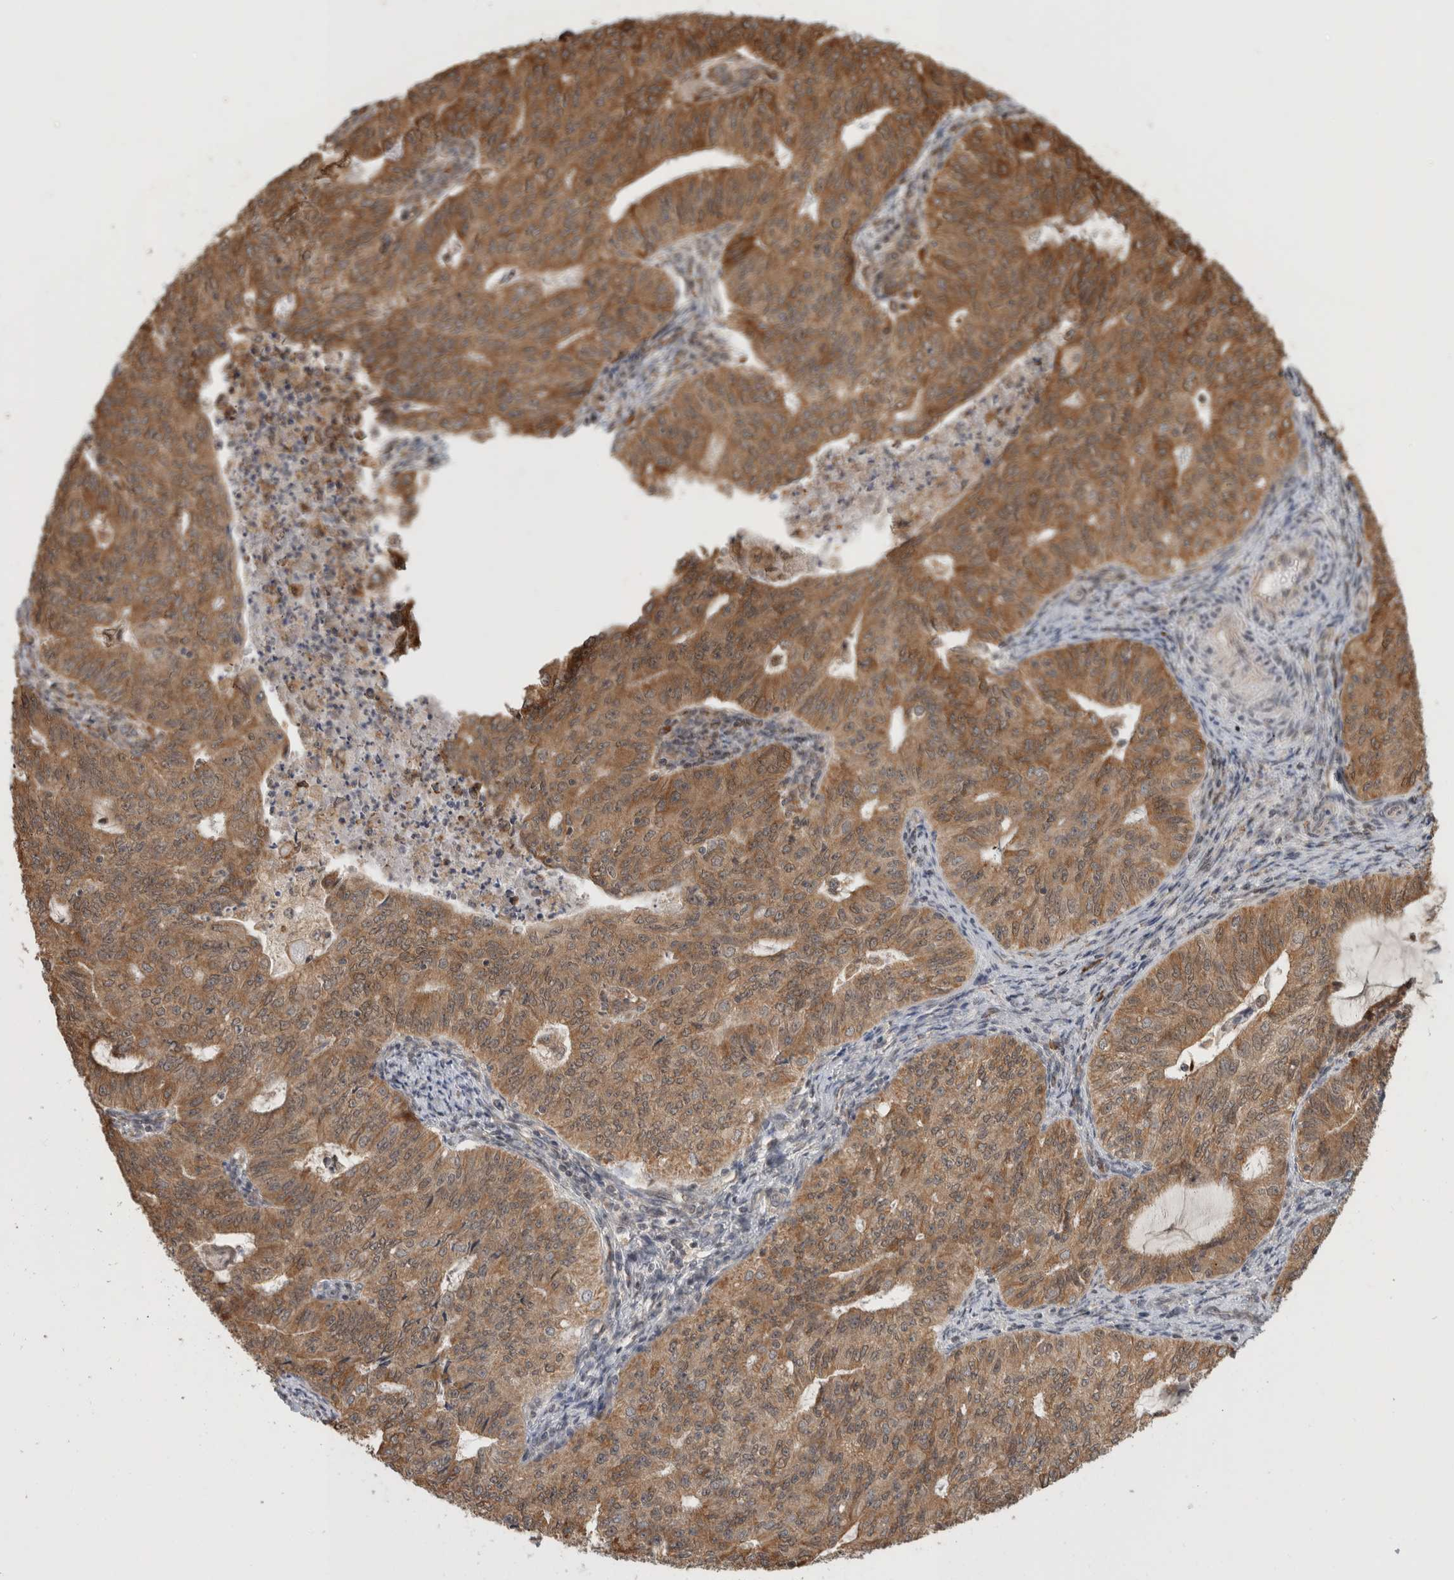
{"staining": {"intensity": "moderate", "quantity": ">75%", "location": "cytoplasmic/membranous"}, "tissue": "endometrial cancer", "cell_type": "Tumor cells", "image_type": "cancer", "snomed": [{"axis": "morphology", "description": "Adenocarcinoma, NOS"}, {"axis": "topography", "description": "Endometrium"}], "caption": "Immunohistochemistry micrograph of human adenocarcinoma (endometrial) stained for a protein (brown), which exhibits medium levels of moderate cytoplasmic/membranous staining in about >75% of tumor cells.", "gene": "MS4A7", "patient": {"sex": "female", "age": 32}}